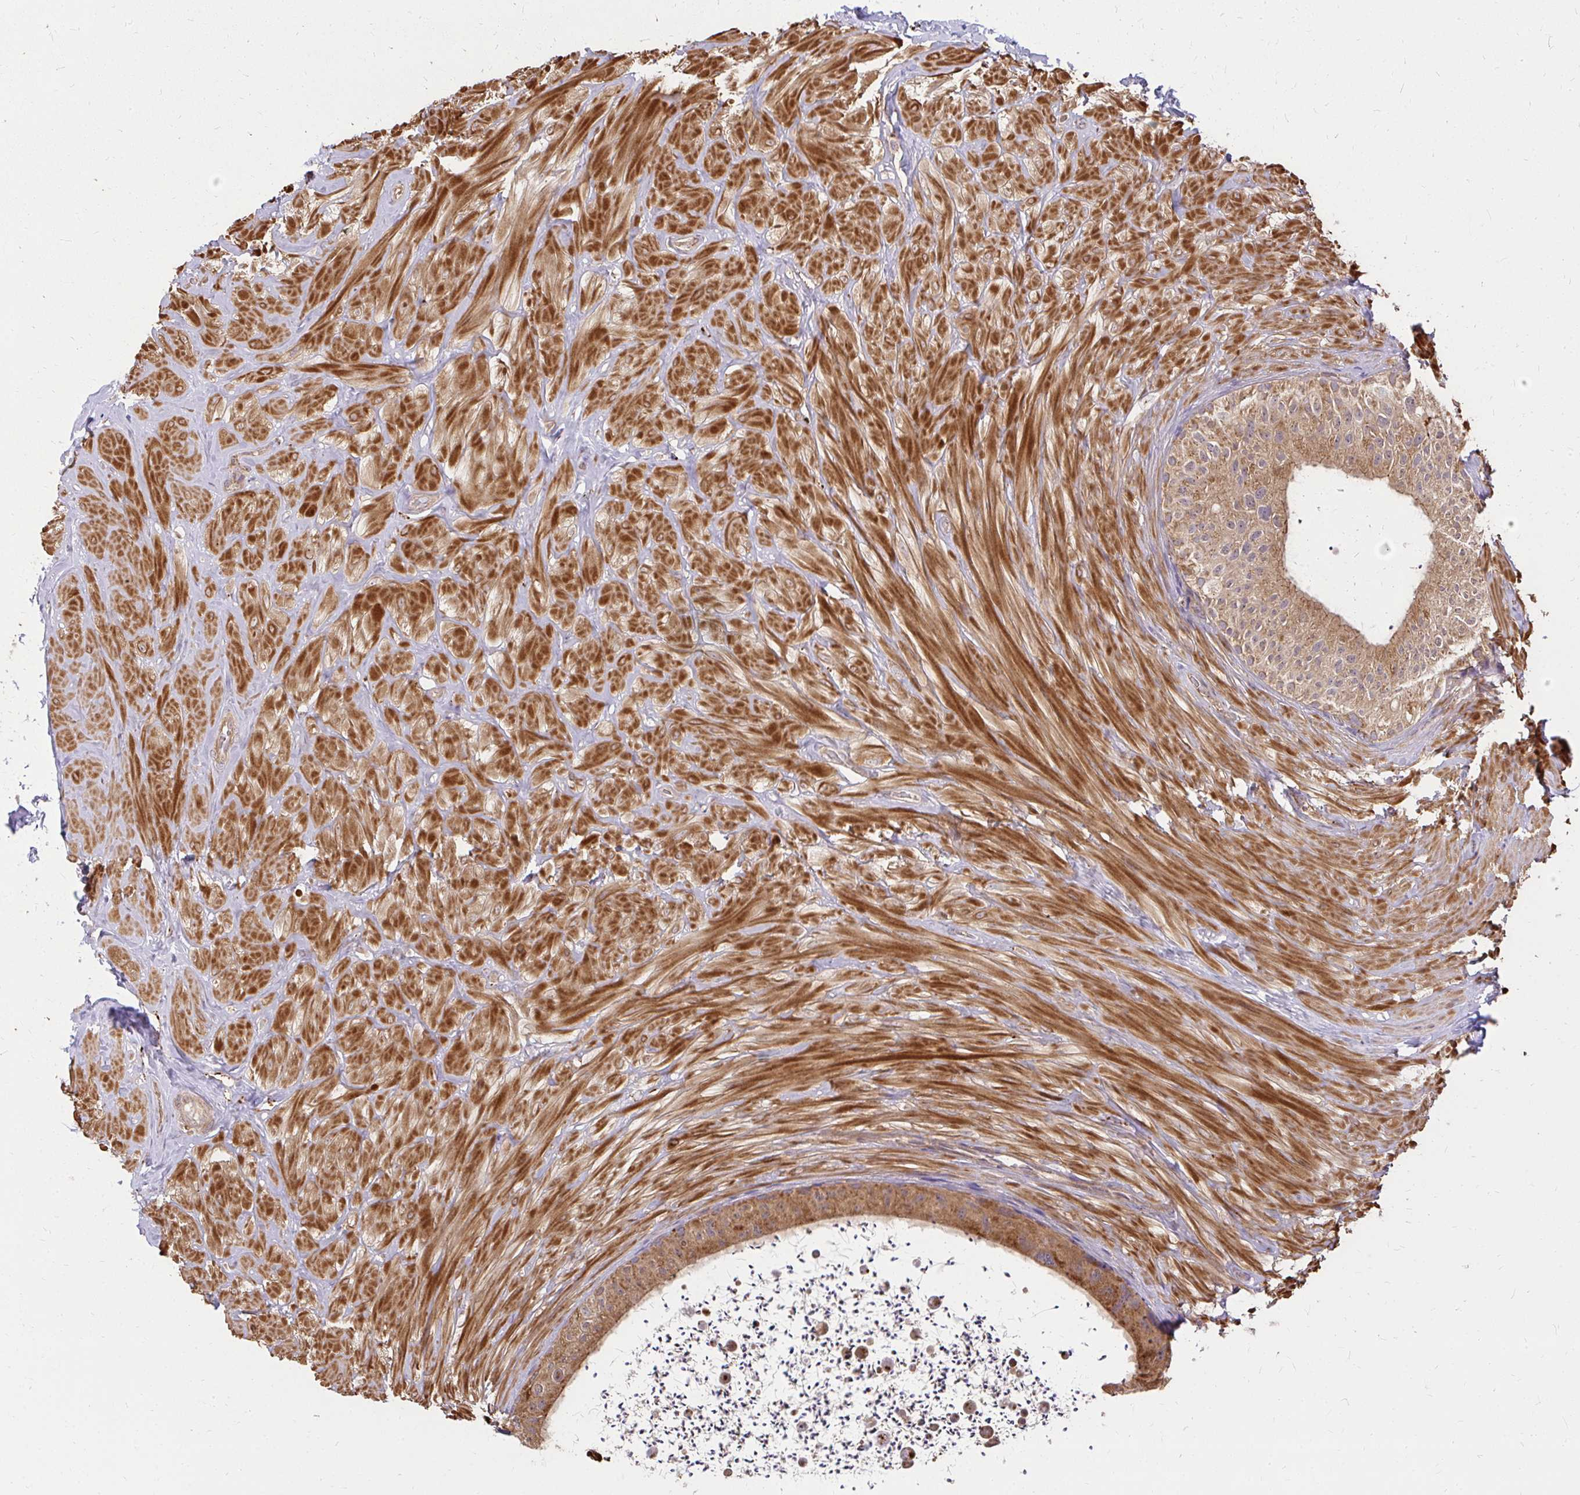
{"staining": {"intensity": "strong", "quantity": ">75%", "location": "cytoplasmic/membranous"}, "tissue": "epididymis", "cell_type": "Glandular cells", "image_type": "normal", "snomed": [{"axis": "morphology", "description": "Normal tissue, NOS"}, {"axis": "topography", "description": "Epididymis"}, {"axis": "topography", "description": "Peripheral nerve tissue"}], "caption": "High-magnification brightfield microscopy of unremarkable epididymis stained with DAB (brown) and counterstained with hematoxylin (blue). glandular cells exhibit strong cytoplasmic/membranous positivity is identified in approximately>75% of cells.", "gene": "GNS", "patient": {"sex": "male", "age": 32}}